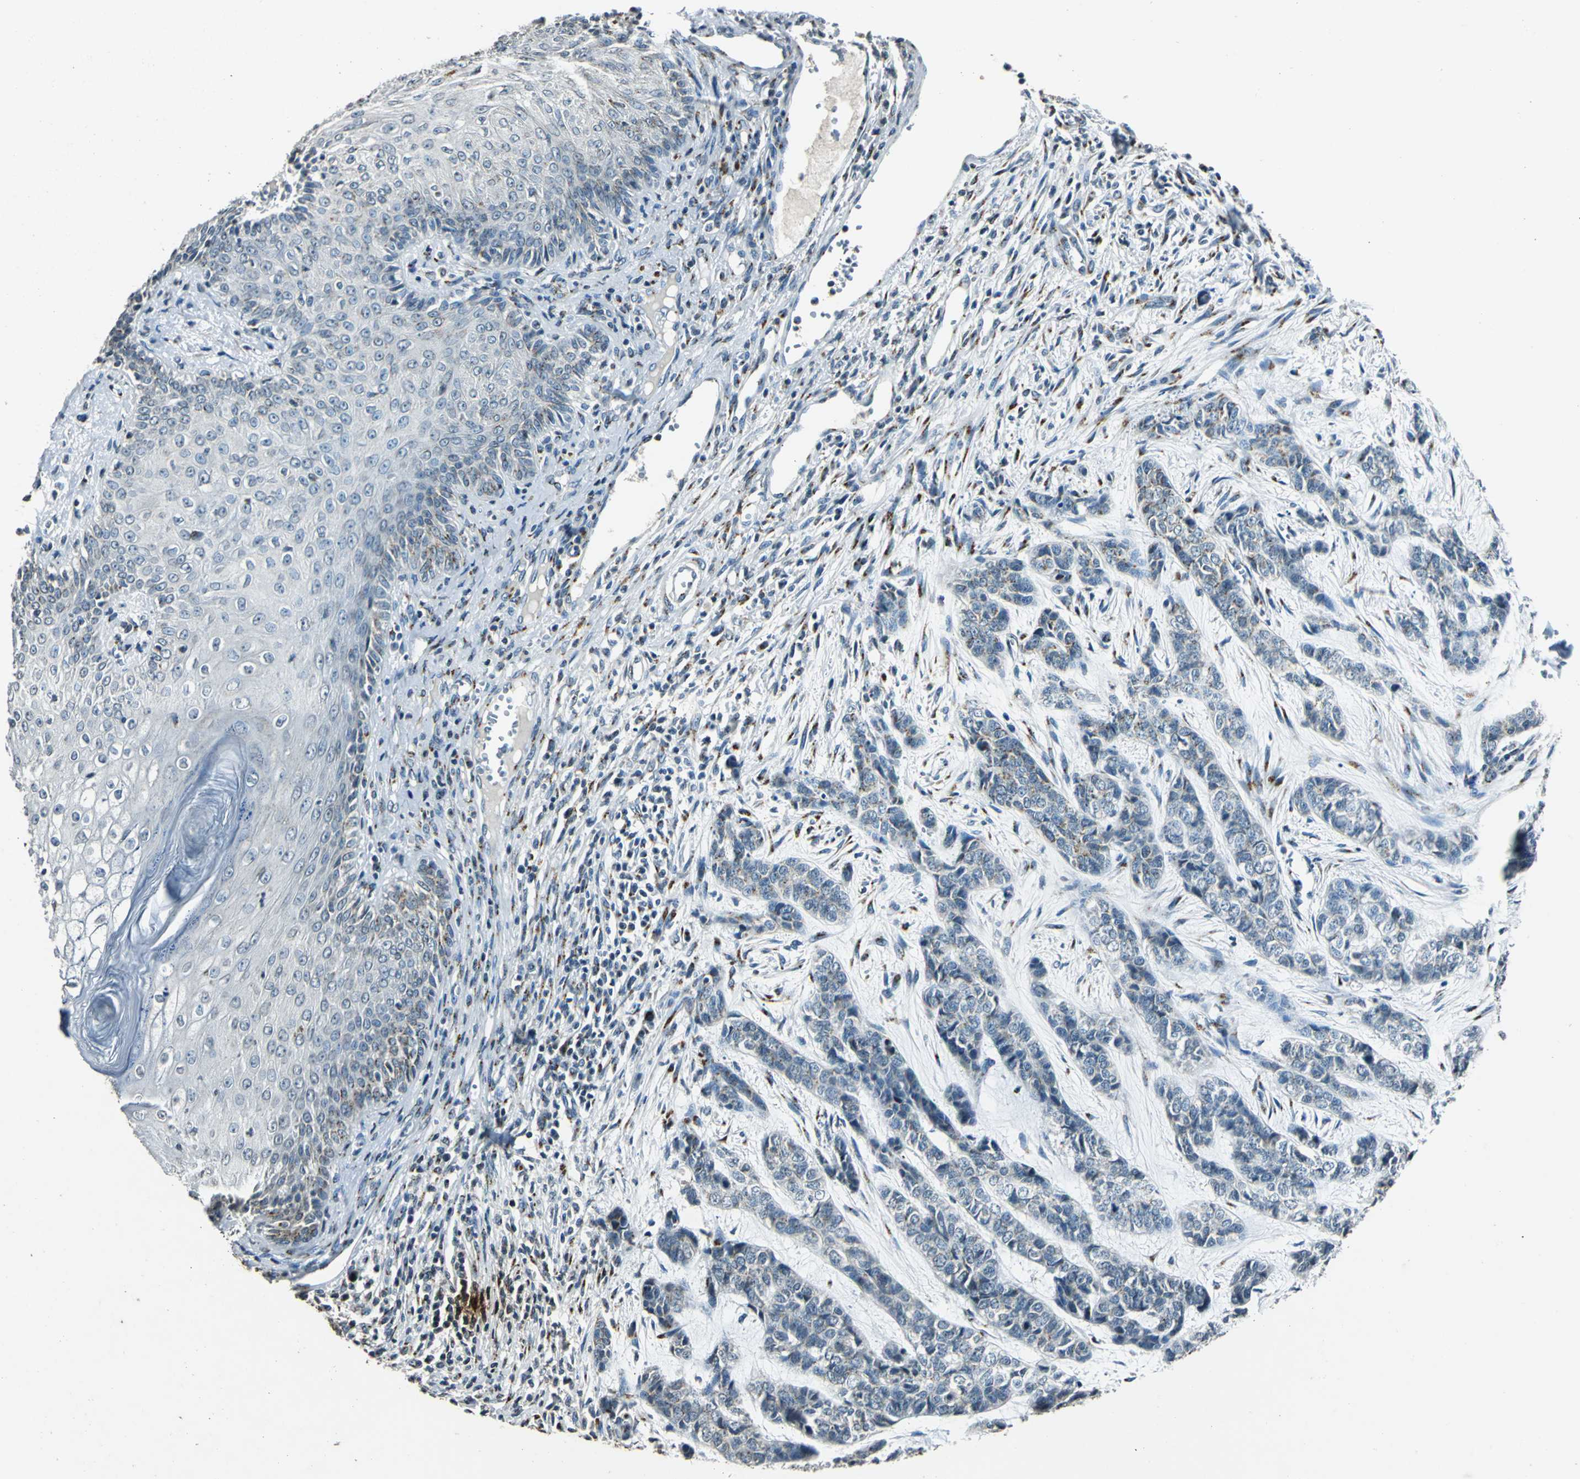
{"staining": {"intensity": "moderate", "quantity": "25%-75%", "location": "cytoplasmic/membranous"}, "tissue": "skin cancer", "cell_type": "Tumor cells", "image_type": "cancer", "snomed": [{"axis": "morphology", "description": "Basal cell carcinoma"}, {"axis": "topography", "description": "Skin"}], "caption": "Skin cancer stained for a protein (brown) demonstrates moderate cytoplasmic/membranous positive staining in about 25%-75% of tumor cells.", "gene": "TMEM115", "patient": {"sex": "female", "age": 64}}